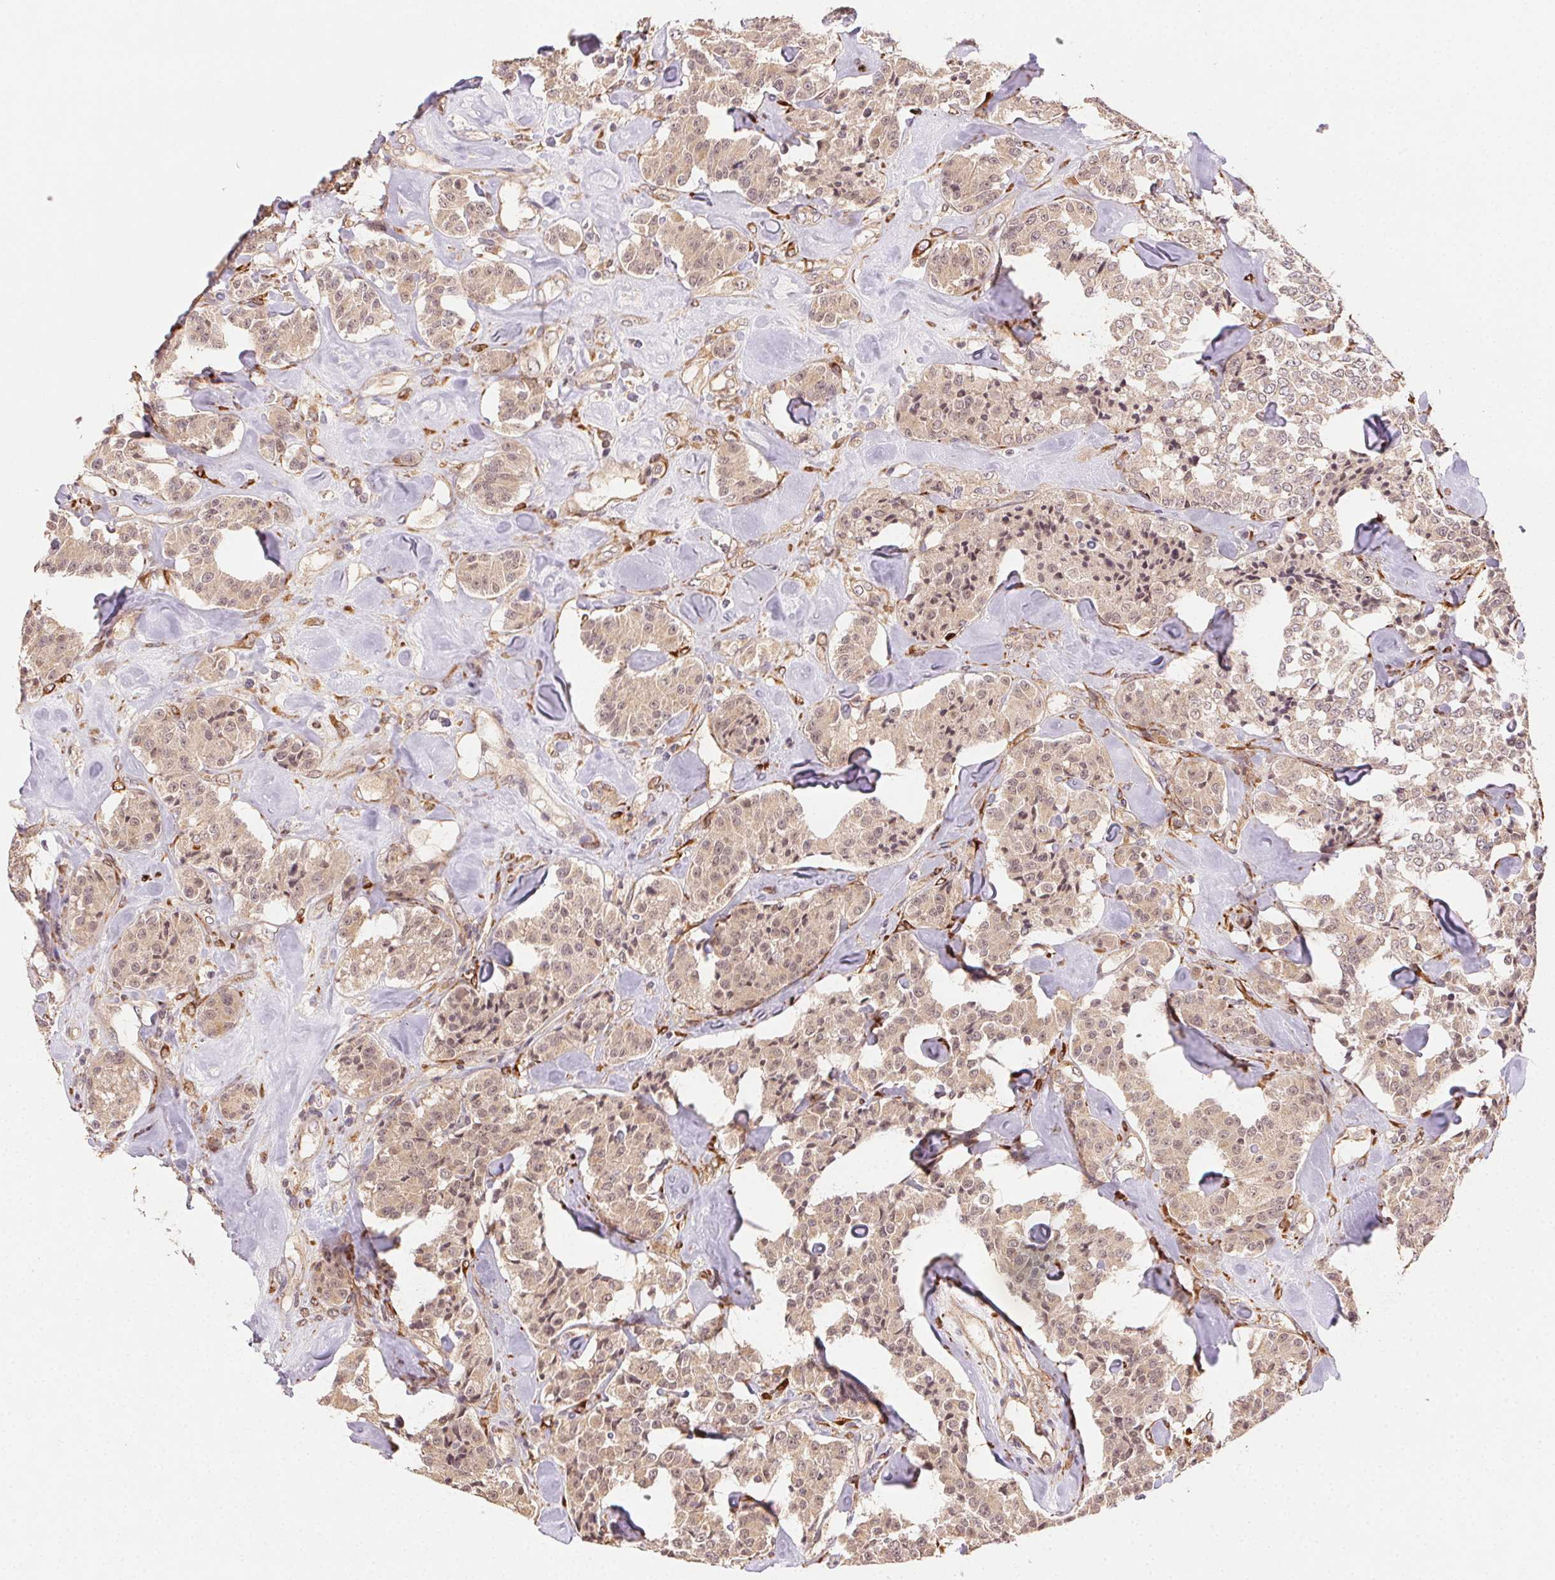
{"staining": {"intensity": "weak", "quantity": ">75%", "location": "cytoplasmic/membranous,nuclear"}, "tissue": "carcinoid", "cell_type": "Tumor cells", "image_type": "cancer", "snomed": [{"axis": "morphology", "description": "Carcinoid, malignant, NOS"}, {"axis": "topography", "description": "Pancreas"}], "caption": "The micrograph shows a brown stain indicating the presence of a protein in the cytoplasmic/membranous and nuclear of tumor cells in carcinoid.", "gene": "KLHL15", "patient": {"sex": "male", "age": 41}}